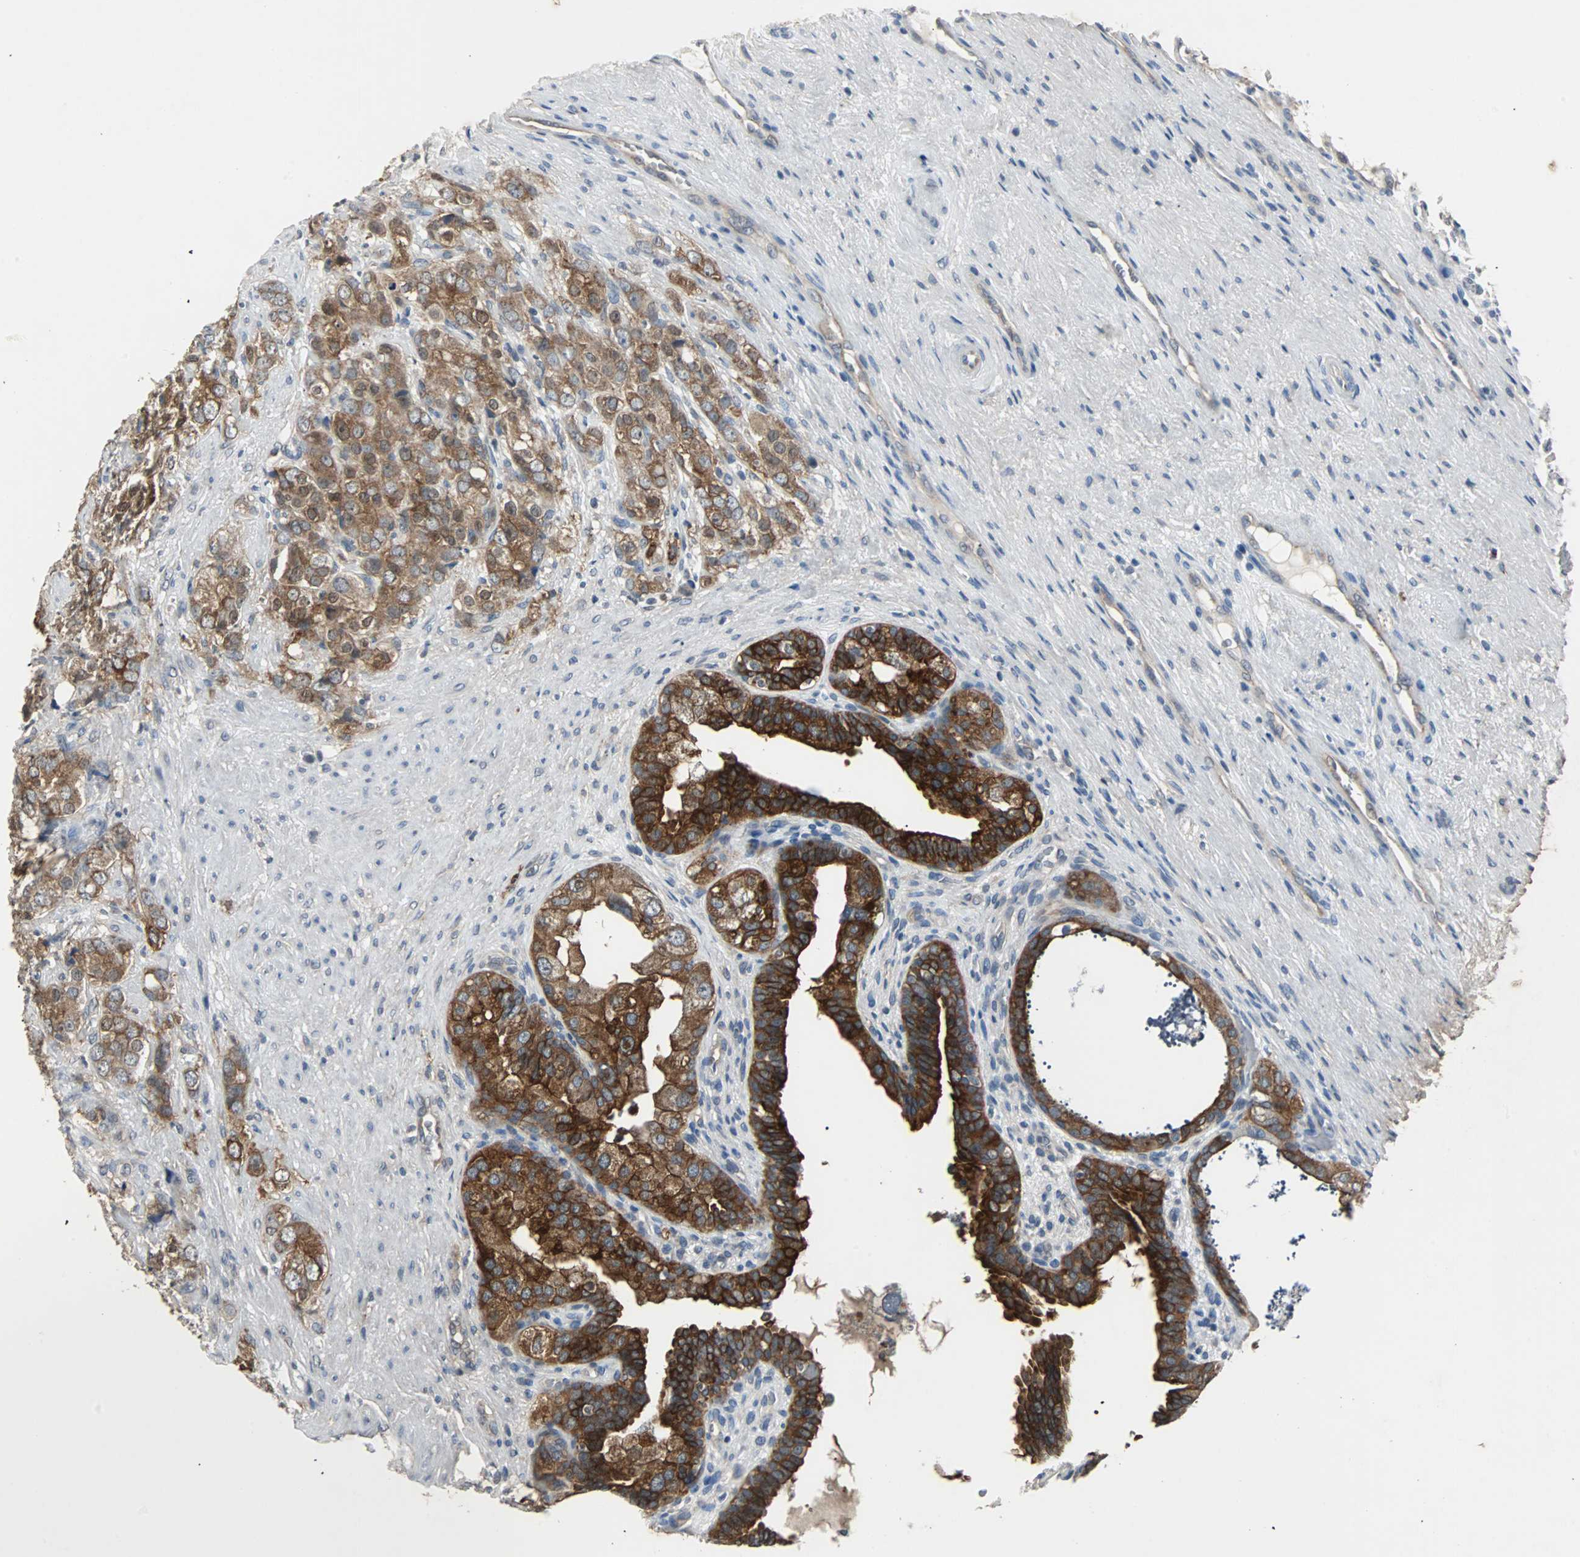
{"staining": {"intensity": "strong", "quantity": ">75%", "location": "cytoplasmic/membranous"}, "tissue": "prostate cancer", "cell_type": "Tumor cells", "image_type": "cancer", "snomed": [{"axis": "morphology", "description": "Adenocarcinoma, High grade"}, {"axis": "topography", "description": "Prostate"}], "caption": "Protein expression analysis of human prostate cancer reveals strong cytoplasmic/membranous positivity in approximately >75% of tumor cells.", "gene": "CMC2", "patient": {"sex": "male", "age": 68}}